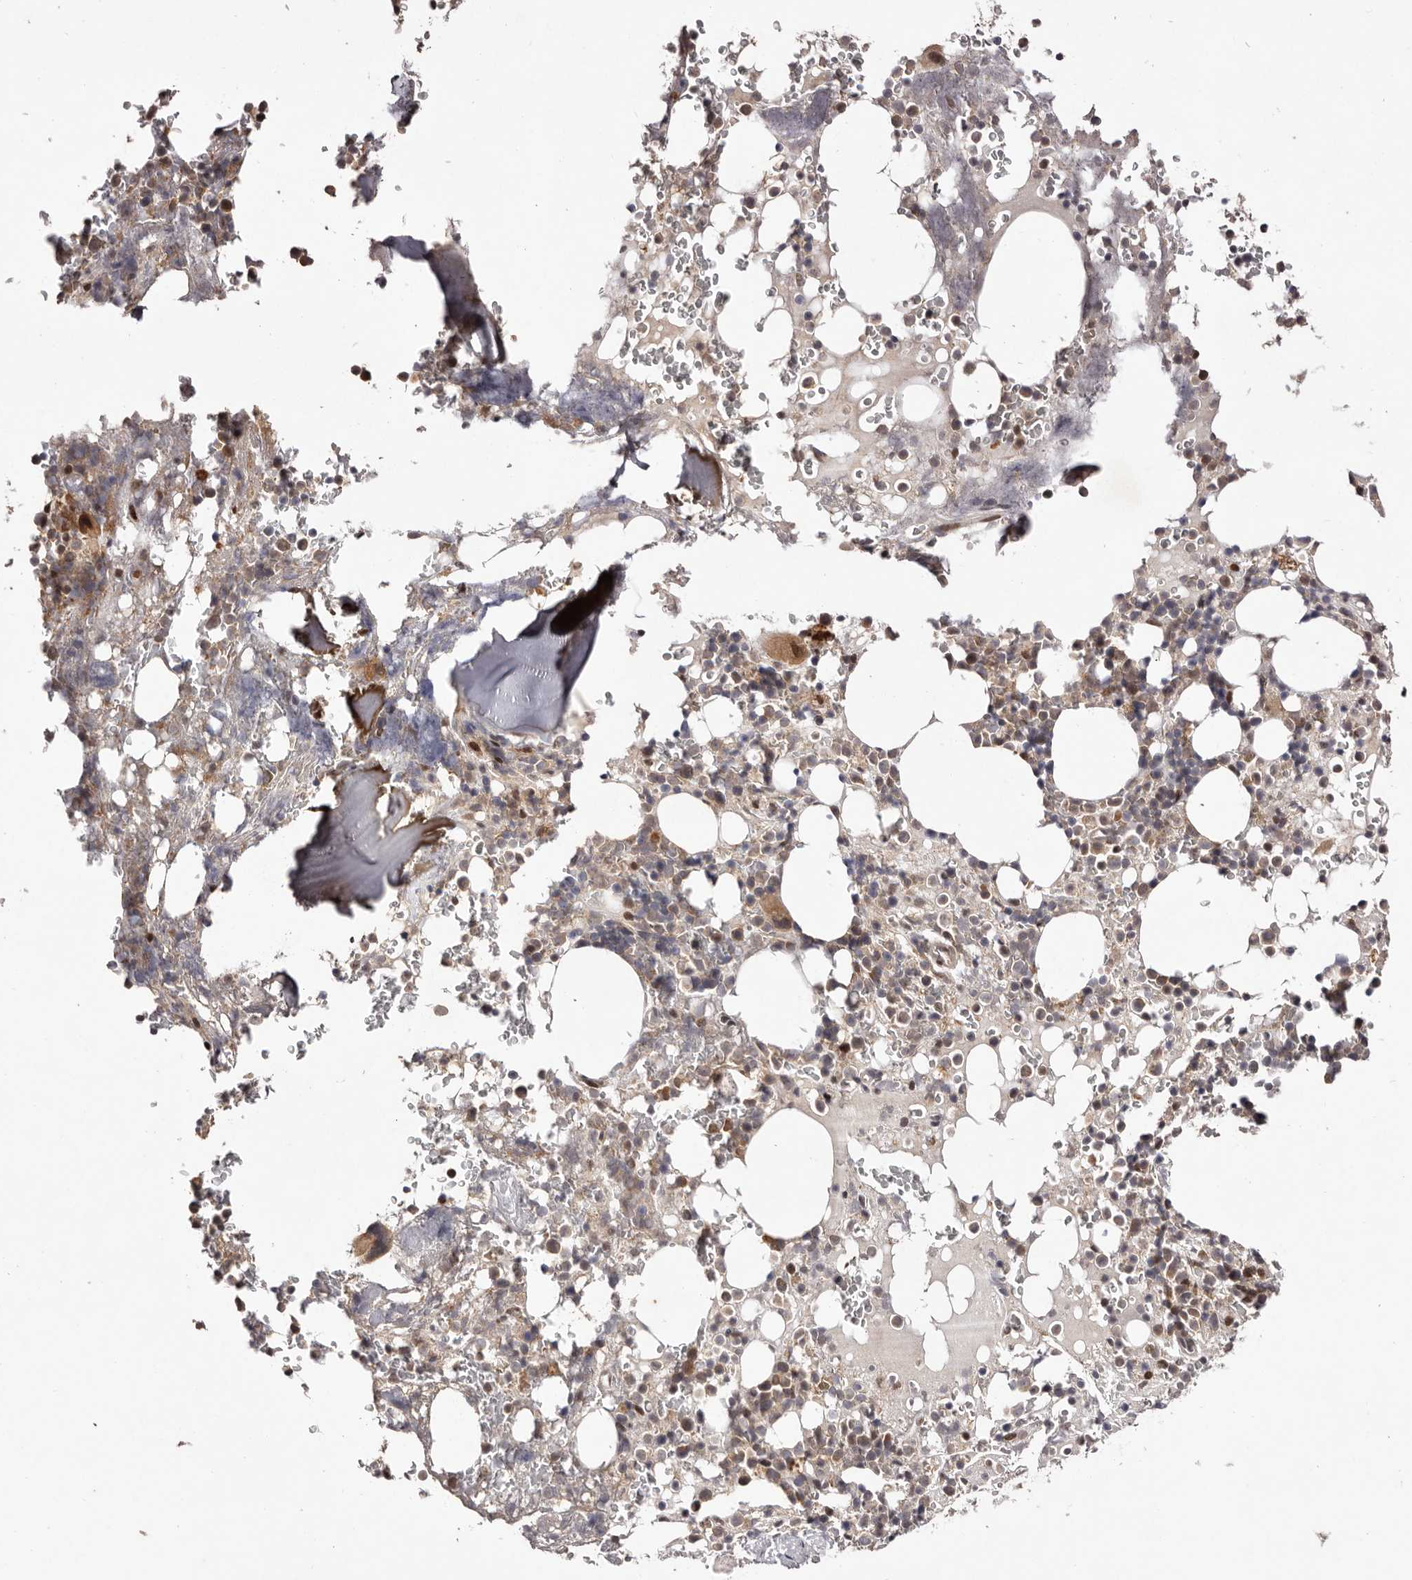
{"staining": {"intensity": "moderate", "quantity": "25%-75%", "location": "cytoplasmic/membranous,nuclear"}, "tissue": "bone marrow", "cell_type": "Hematopoietic cells", "image_type": "normal", "snomed": [{"axis": "morphology", "description": "Normal tissue, NOS"}, {"axis": "topography", "description": "Bone marrow"}], "caption": "Hematopoietic cells demonstrate moderate cytoplasmic/membranous,nuclear staining in approximately 25%-75% of cells in benign bone marrow. The staining is performed using DAB (3,3'-diaminobenzidine) brown chromogen to label protein expression. The nuclei are counter-stained blue using hematoxylin.", "gene": "FBXO5", "patient": {"sex": "male", "age": 58}}